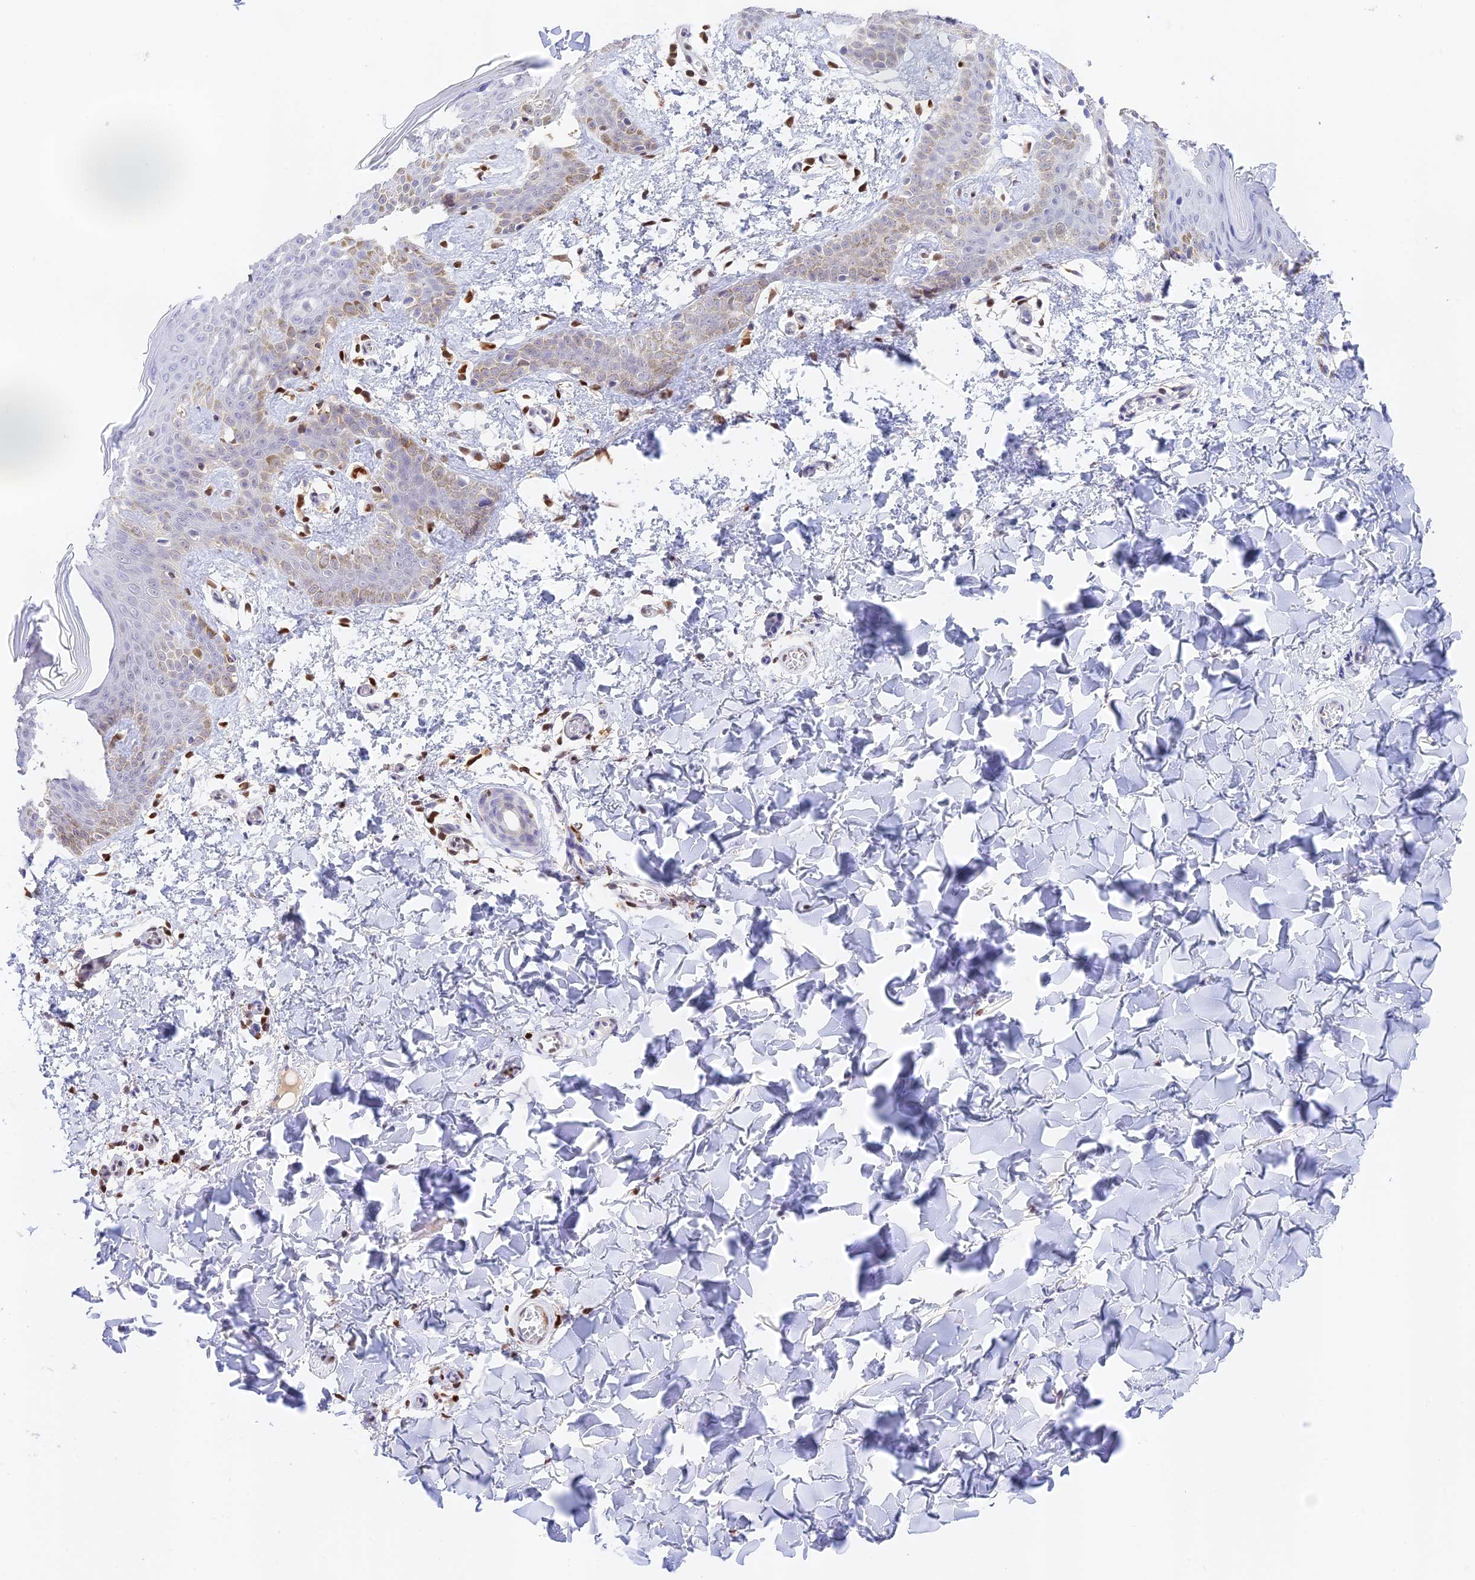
{"staining": {"intensity": "moderate", "quantity": "25%-75%", "location": "cytoplasmic/membranous,nuclear"}, "tissue": "skin", "cell_type": "Fibroblasts", "image_type": "normal", "snomed": [{"axis": "morphology", "description": "Normal tissue, NOS"}, {"axis": "topography", "description": "Skin"}], "caption": "Fibroblasts exhibit moderate cytoplasmic/membranous,nuclear expression in about 25%-75% of cells in normal skin.", "gene": "DENND1C", "patient": {"sex": "male", "age": 36}}